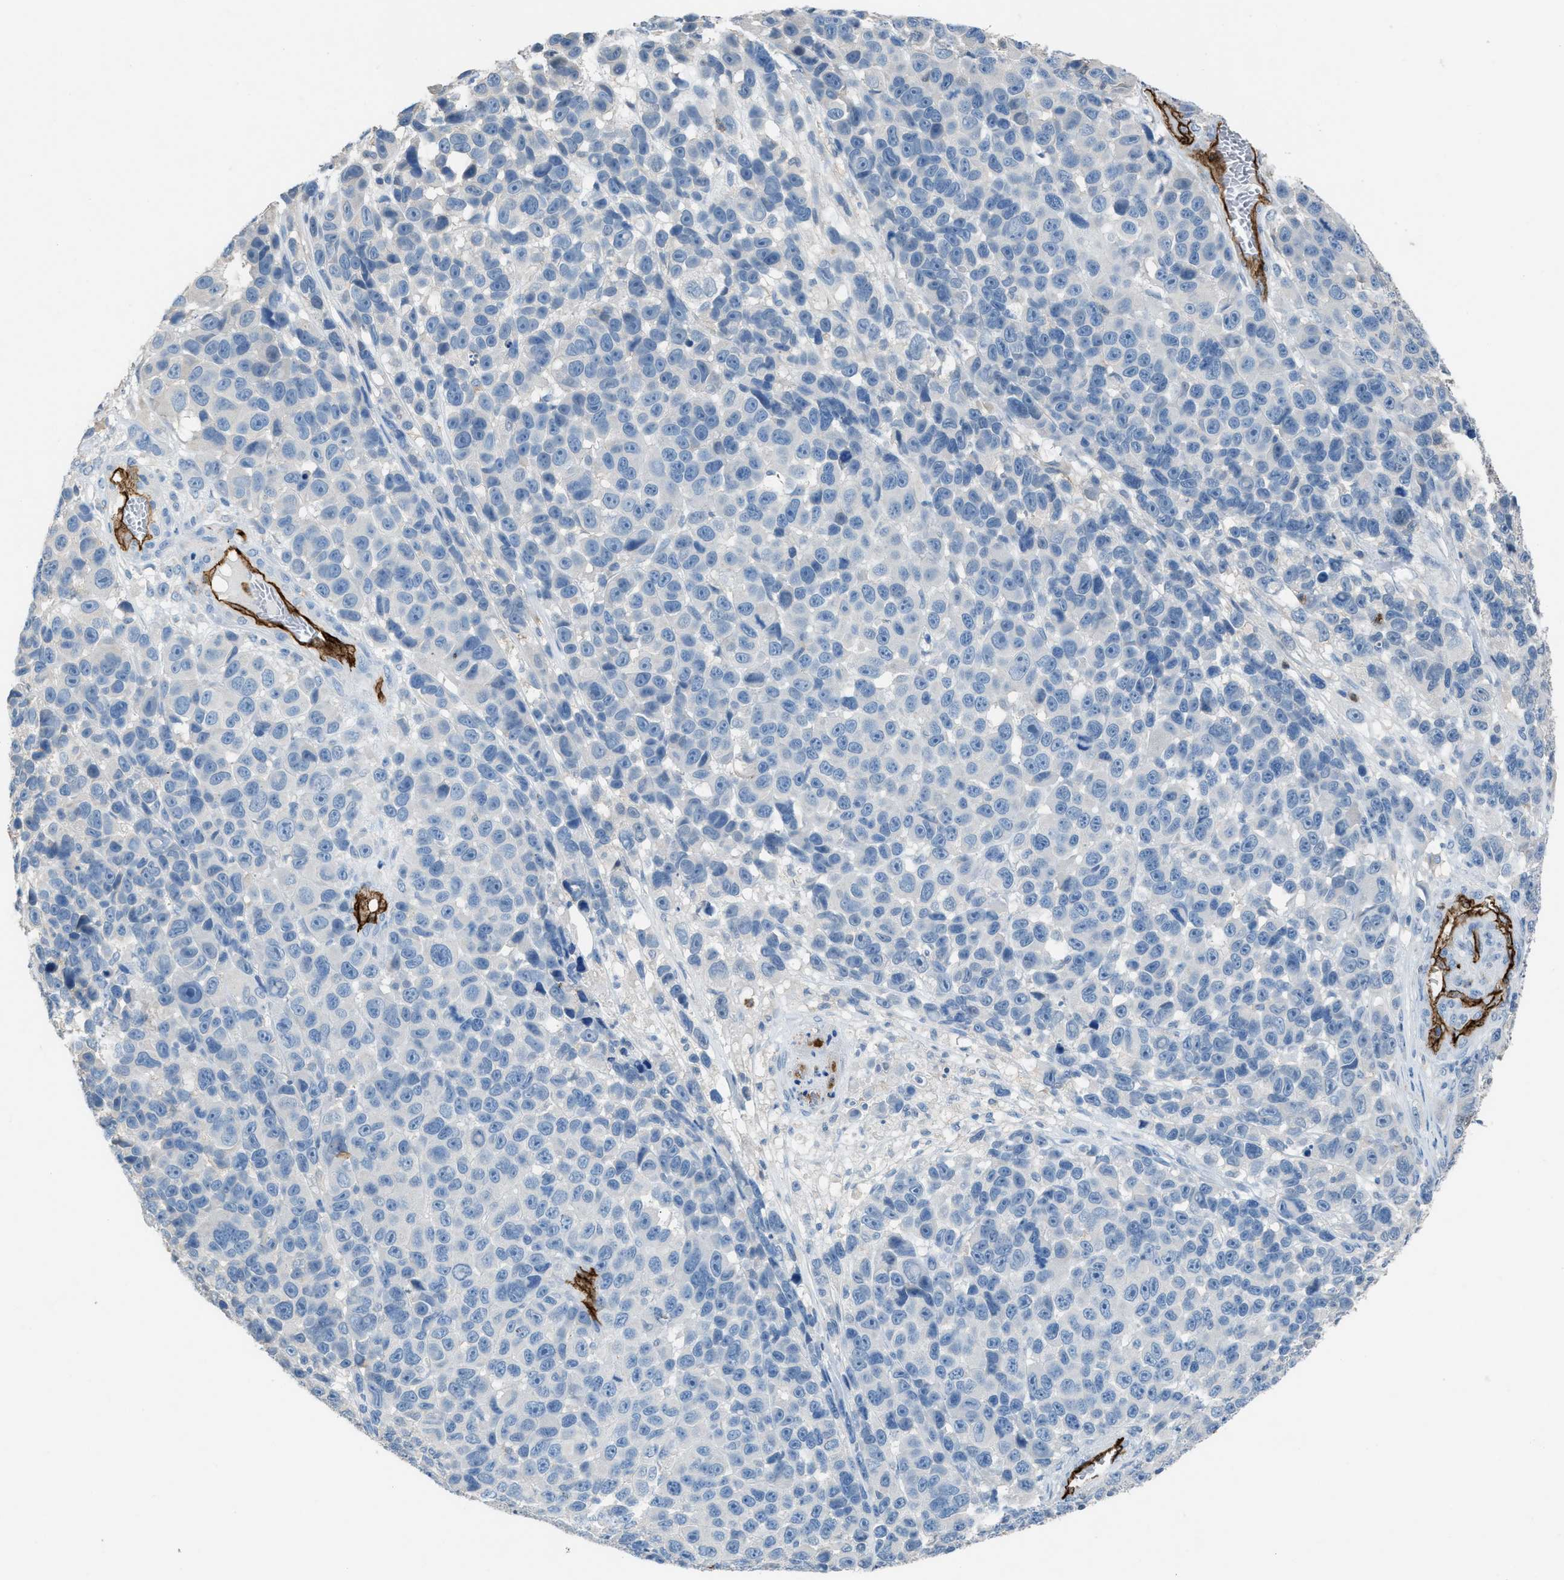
{"staining": {"intensity": "negative", "quantity": "none", "location": "none"}, "tissue": "melanoma", "cell_type": "Tumor cells", "image_type": "cancer", "snomed": [{"axis": "morphology", "description": "Malignant melanoma, NOS"}, {"axis": "topography", "description": "Skin"}], "caption": "Immunohistochemistry (IHC) micrograph of neoplastic tissue: human malignant melanoma stained with DAB (3,3'-diaminobenzidine) reveals no significant protein positivity in tumor cells. (Brightfield microscopy of DAB IHC at high magnification).", "gene": "DYSF", "patient": {"sex": "male", "age": 53}}